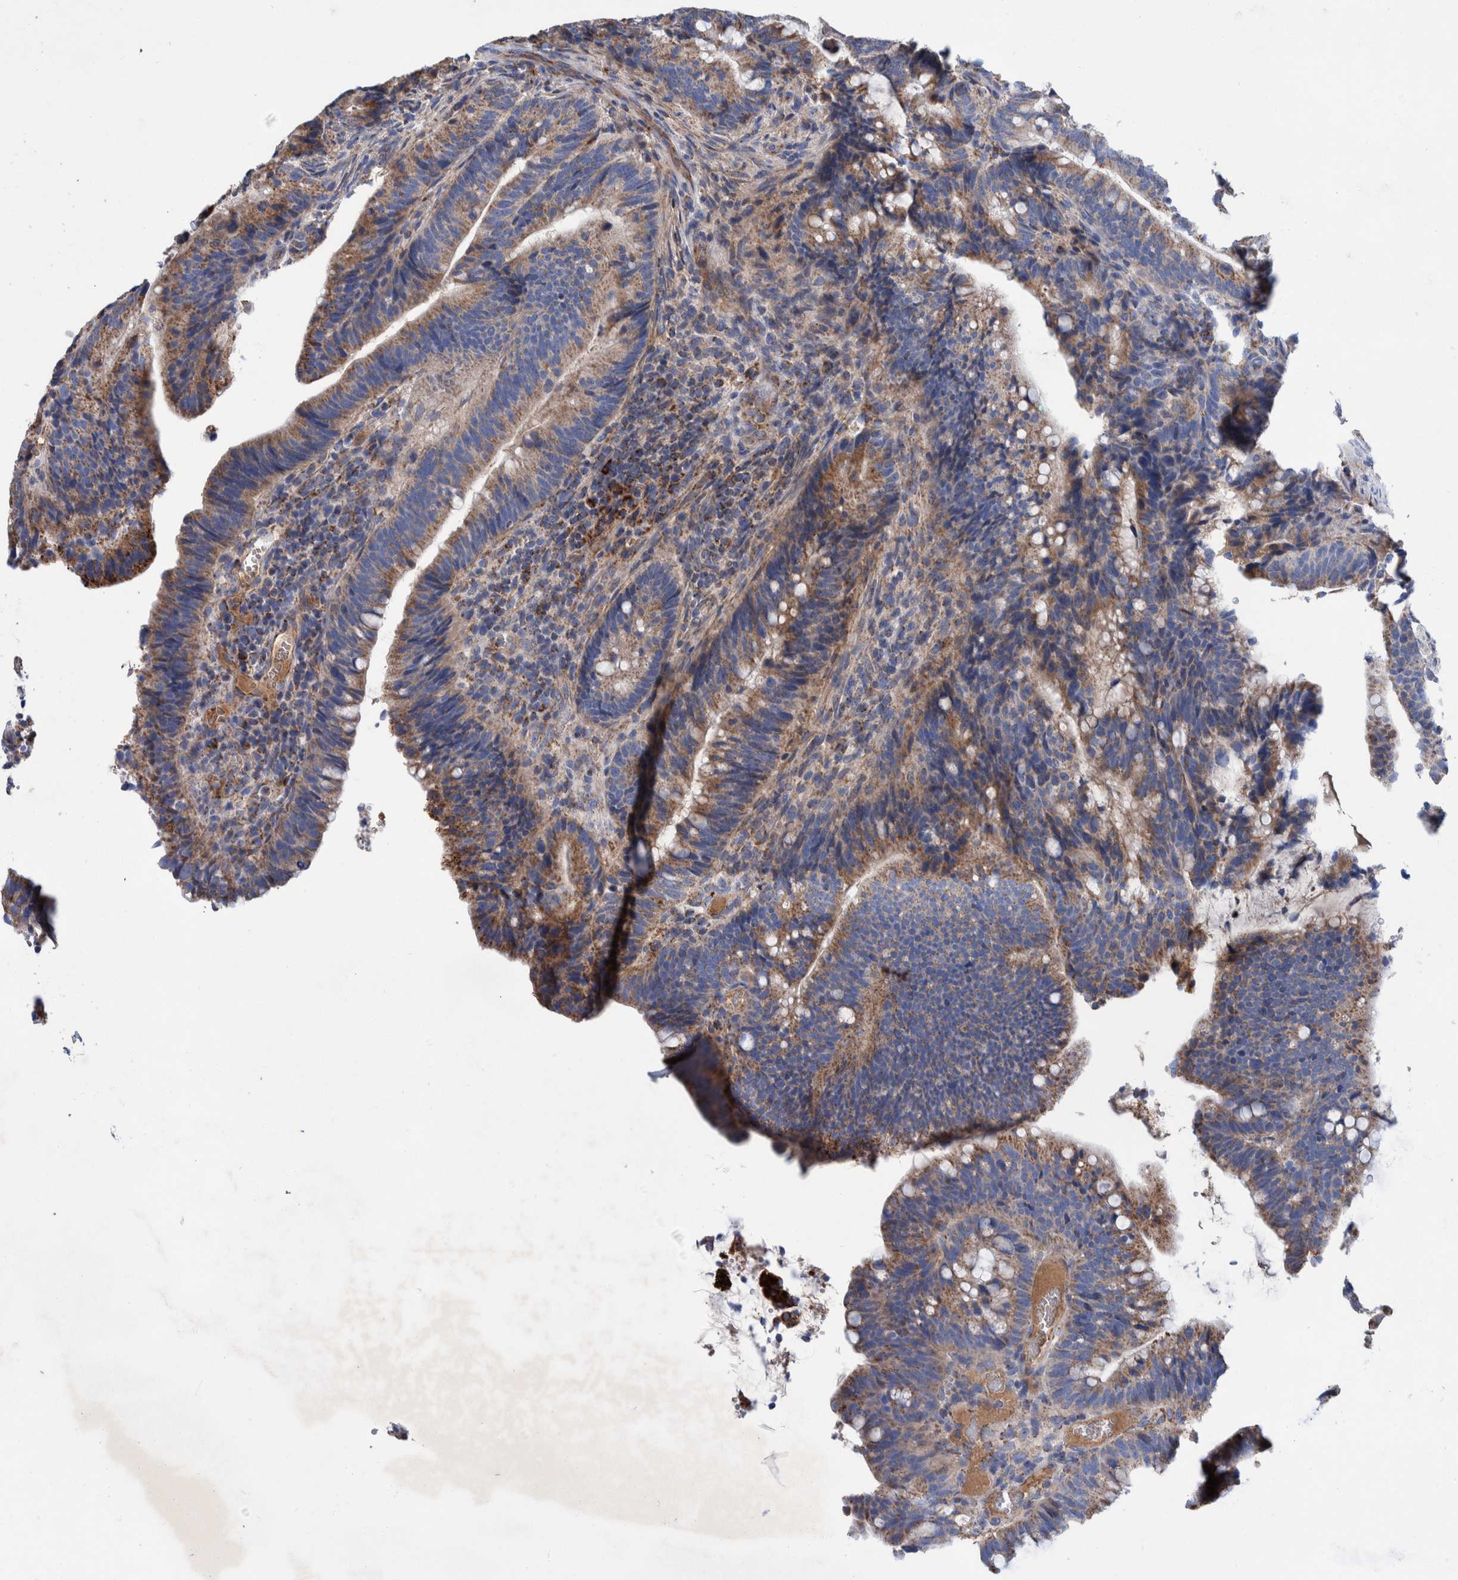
{"staining": {"intensity": "moderate", "quantity": ">75%", "location": "cytoplasmic/membranous"}, "tissue": "colorectal cancer", "cell_type": "Tumor cells", "image_type": "cancer", "snomed": [{"axis": "morphology", "description": "Adenocarcinoma, NOS"}, {"axis": "topography", "description": "Colon"}], "caption": "The photomicrograph shows a brown stain indicating the presence of a protein in the cytoplasmic/membranous of tumor cells in adenocarcinoma (colorectal). The staining is performed using DAB (3,3'-diaminobenzidine) brown chromogen to label protein expression. The nuclei are counter-stained blue using hematoxylin.", "gene": "DECR1", "patient": {"sex": "female", "age": 66}}